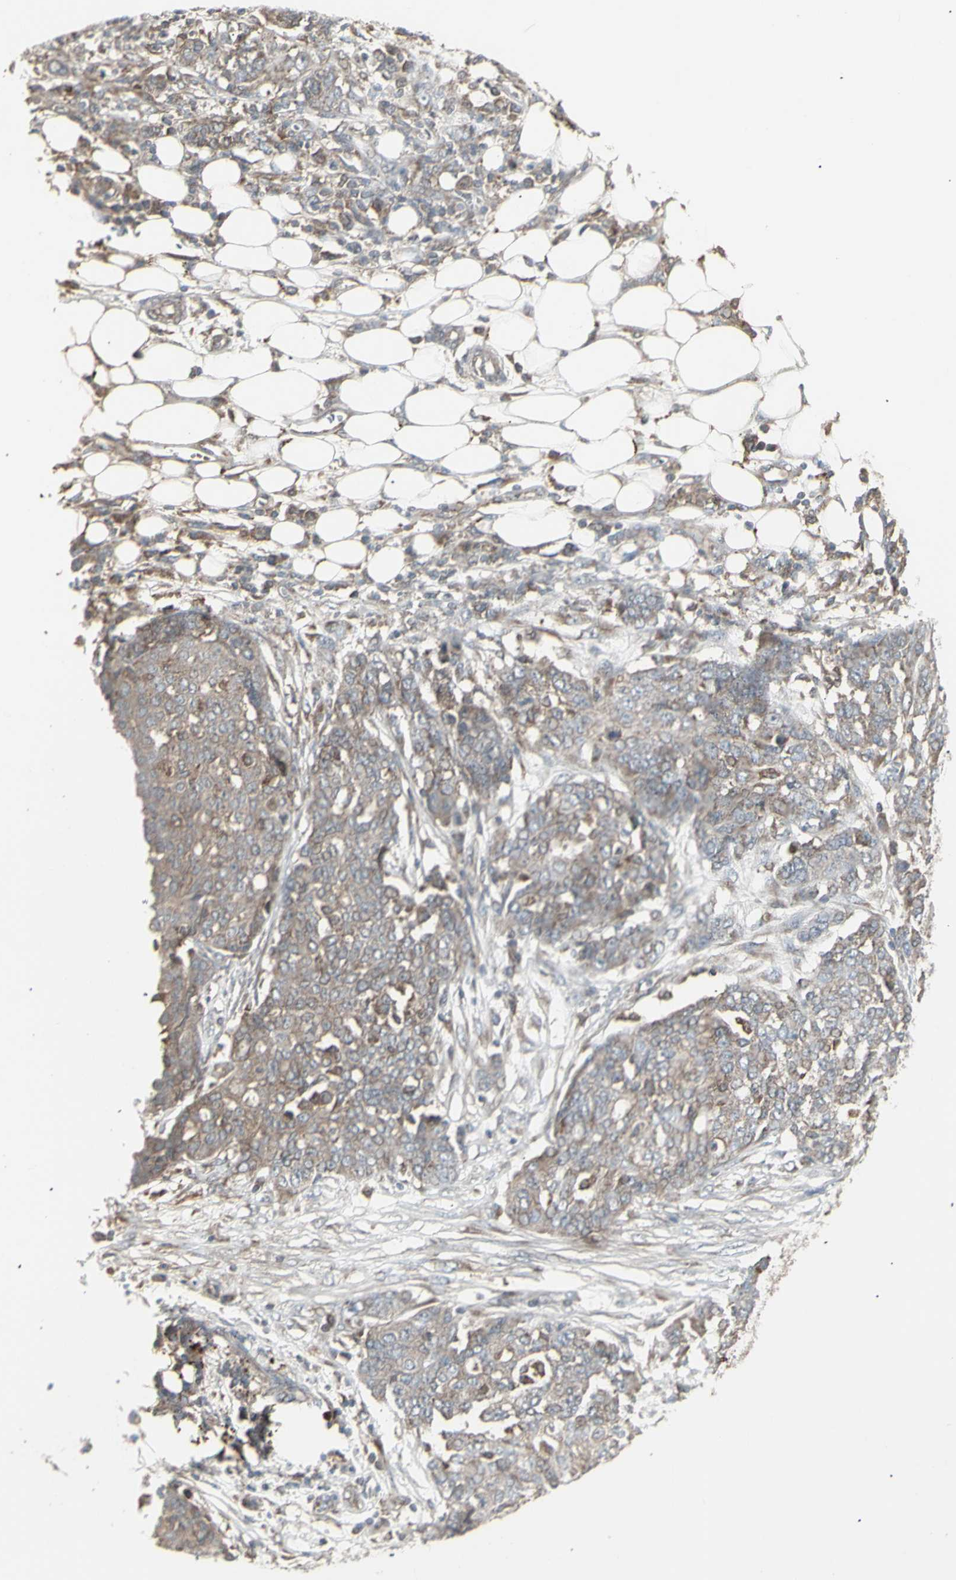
{"staining": {"intensity": "moderate", "quantity": ">75%", "location": "cytoplasmic/membranous"}, "tissue": "ovarian cancer", "cell_type": "Tumor cells", "image_type": "cancer", "snomed": [{"axis": "morphology", "description": "Cystadenocarcinoma, serous, NOS"}, {"axis": "topography", "description": "Soft tissue"}, {"axis": "topography", "description": "Ovary"}], "caption": "Ovarian serous cystadenocarcinoma tissue displays moderate cytoplasmic/membranous staining in about >75% of tumor cells", "gene": "RNASEL", "patient": {"sex": "female", "age": 57}}